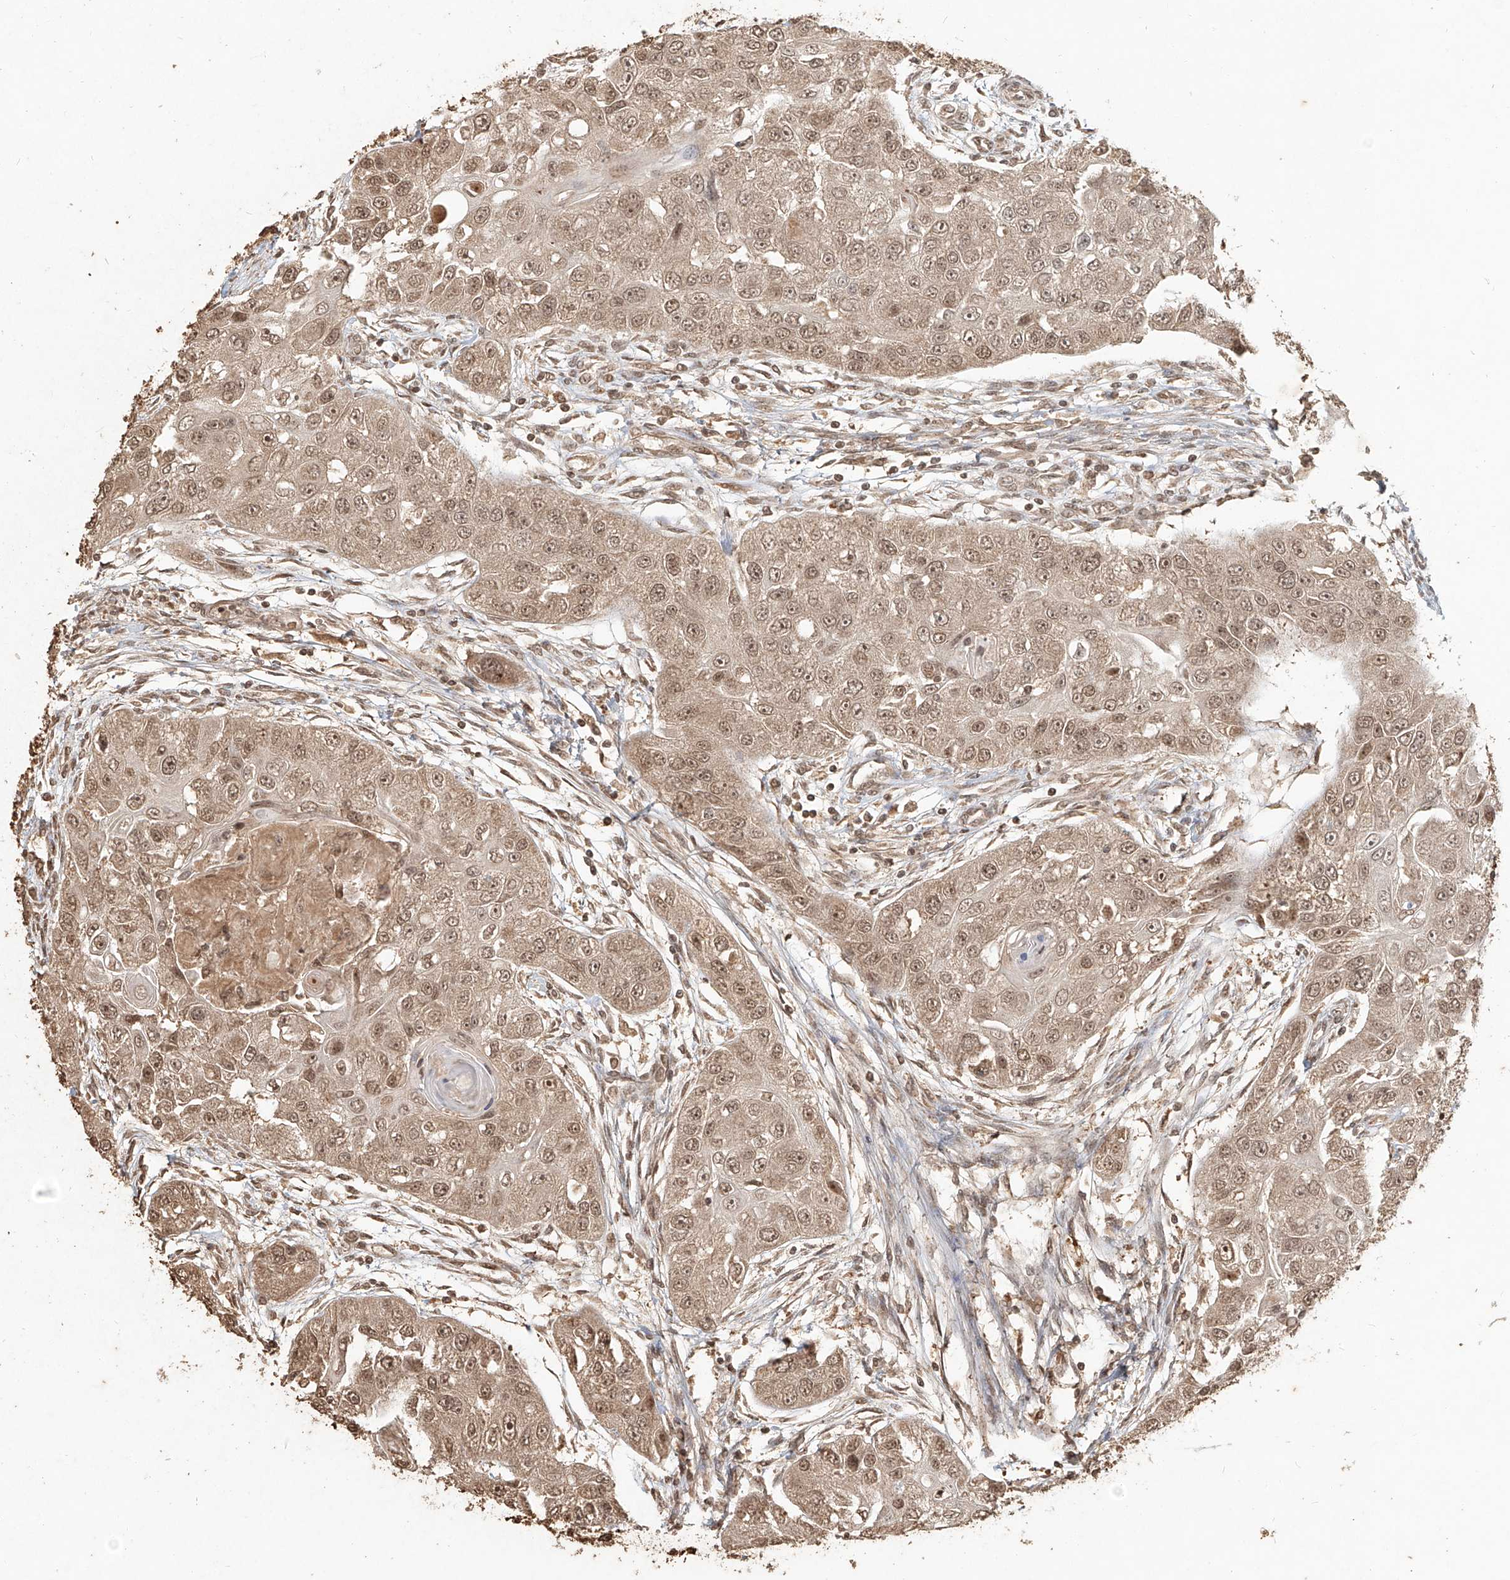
{"staining": {"intensity": "weak", "quantity": ">75%", "location": "cytoplasmic/membranous,nuclear"}, "tissue": "head and neck cancer", "cell_type": "Tumor cells", "image_type": "cancer", "snomed": [{"axis": "morphology", "description": "Normal tissue, NOS"}, {"axis": "morphology", "description": "Squamous cell carcinoma, NOS"}, {"axis": "topography", "description": "Skeletal muscle"}, {"axis": "topography", "description": "Head-Neck"}], "caption": "Immunohistochemistry (IHC) staining of squamous cell carcinoma (head and neck), which demonstrates low levels of weak cytoplasmic/membranous and nuclear expression in about >75% of tumor cells indicating weak cytoplasmic/membranous and nuclear protein positivity. The staining was performed using DAB (3,3'-diaminobenzidine) (brown) for protein detection and nuclei were counterstained in hematoxylin (blue).", "gene": "UBE2K", "patient": {"sex": "male", "age": 51}}